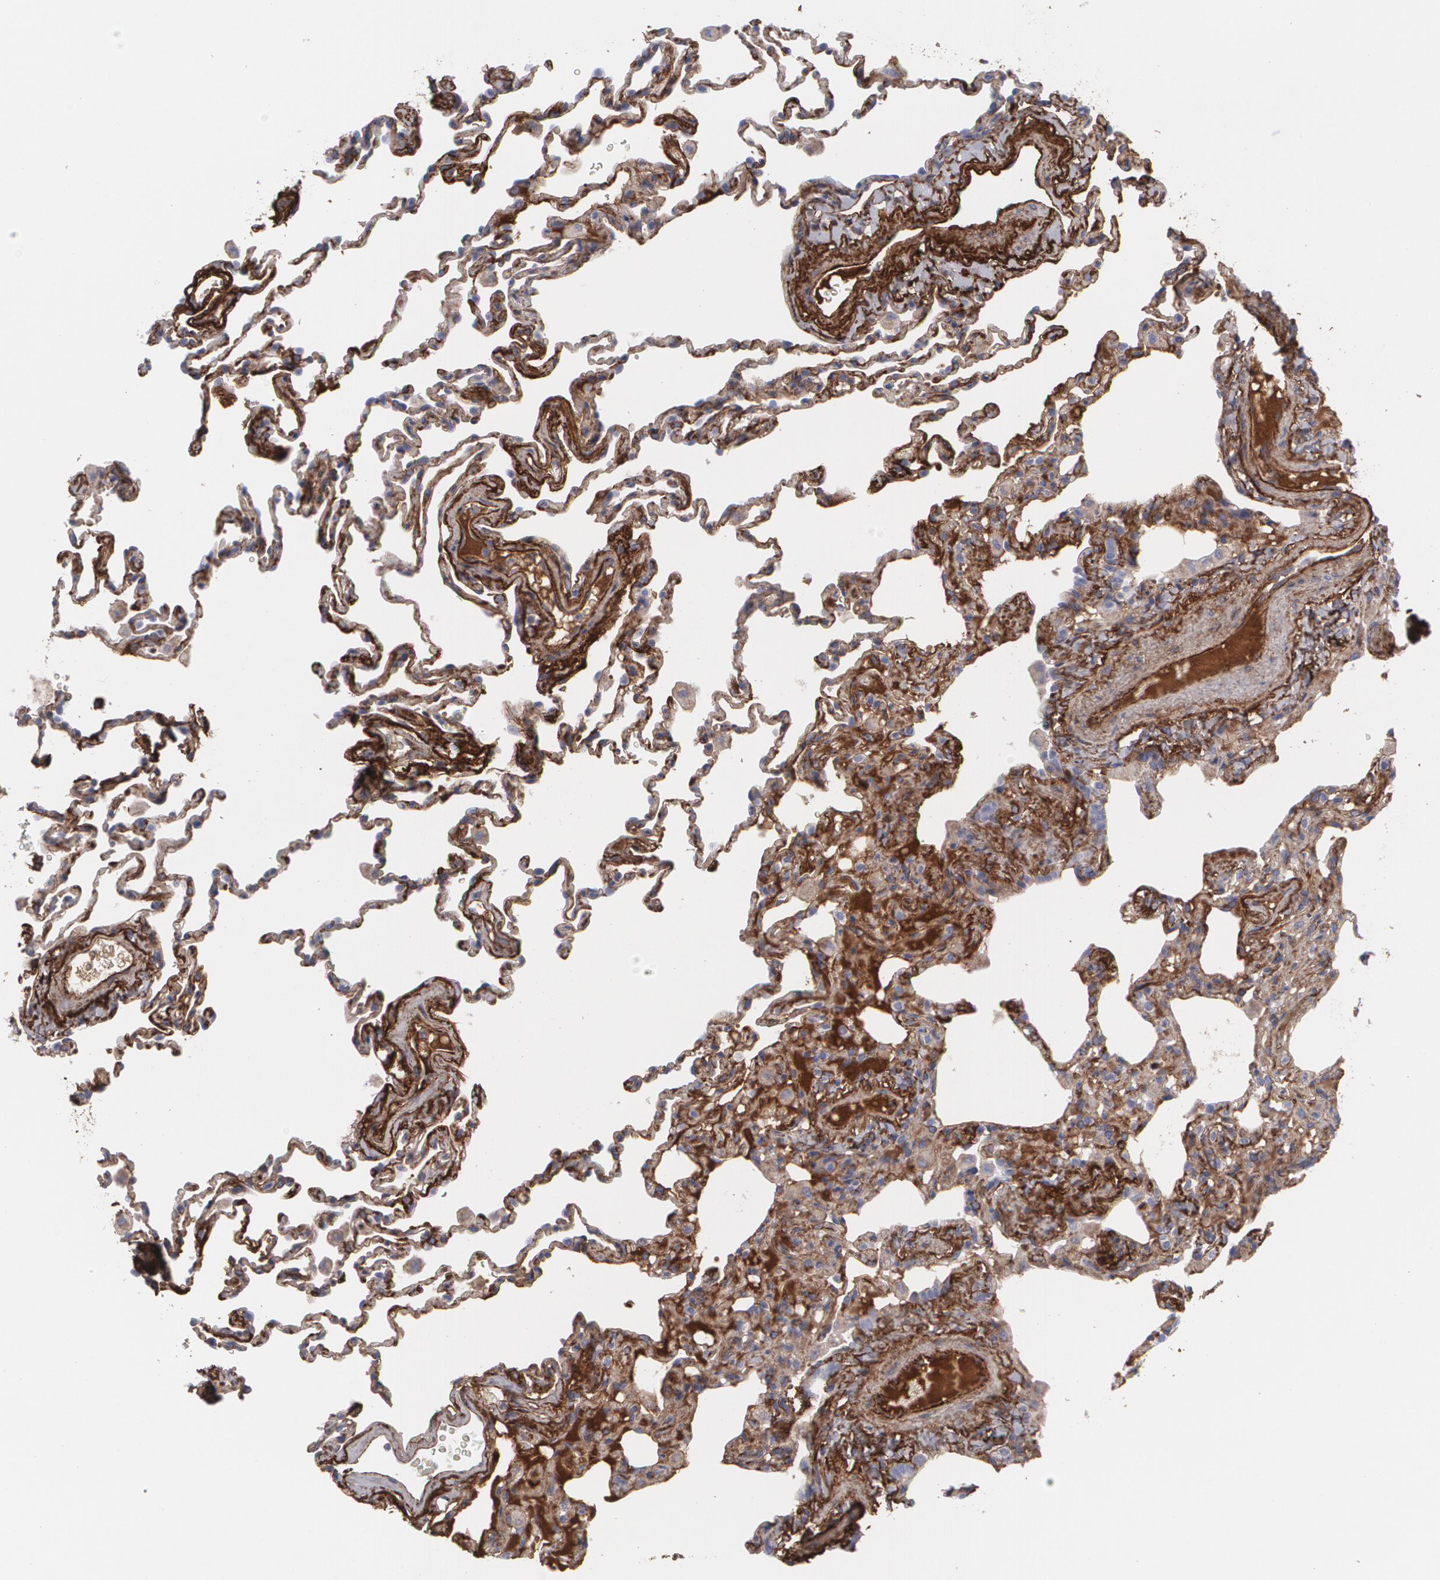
{"staining": {"intensity": "weak", "quantity": ">75%", "location": "cytoplasmic/membranous"}, "tissue": "lung", "cell_type": "Alveolar cells", "image_type": "normal", "snomed": [{"axis": "morphology", "description": "Normal tissue, NOS"}, {"axis": "topography", "description": "Lung"}], "caption": "Lung stained with DAB (3,3'-diaminobenzidine) IHC exhibits low levels of weak cytoplasmic/membranous positivity in about >75% of alveolar cells. The protein of interest is shown in brown color, while the nuclei are stained blue.", "gene": "FBLN1", "patient": {"sex": "male", "age": 59}}